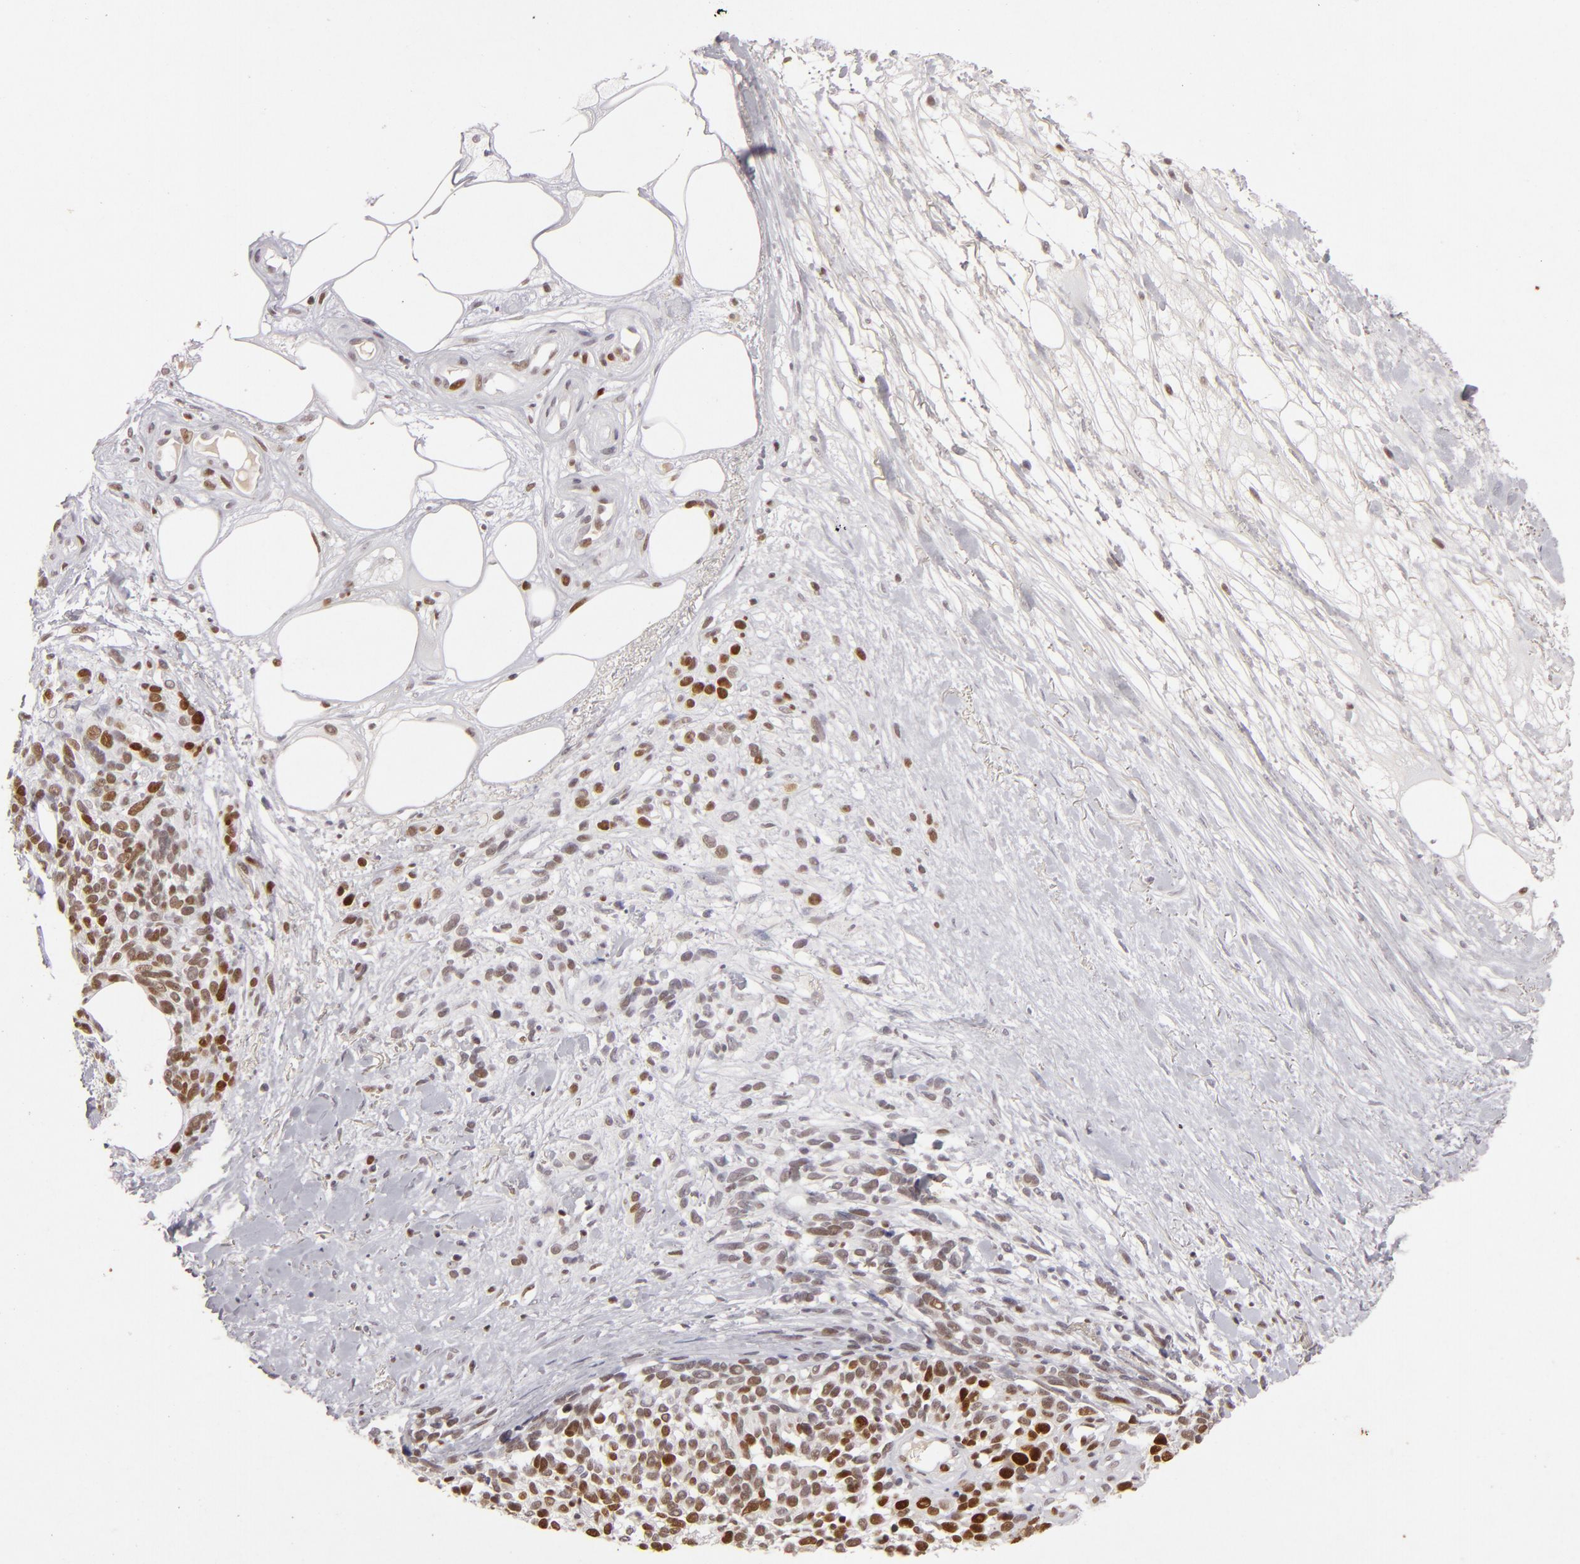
{"staining": {"intensity": "strong", "quantity": ">75%", "location": "nuclear"}, "tissue": "melanoma", "cell_type": "Tumor cells", "image_type": "cancer", "snomed": [{"axis": "morphology", "description": "Malignant melanoma, NOS"}, {"axis": "topography", "description": "Skin"}], "caption": "A brown stain highlights strong nuclear positivity of a protein in malignant melanoma tumor cells.", "gene": "FEN1", "patient": {"sex": "female", "age": 85}}